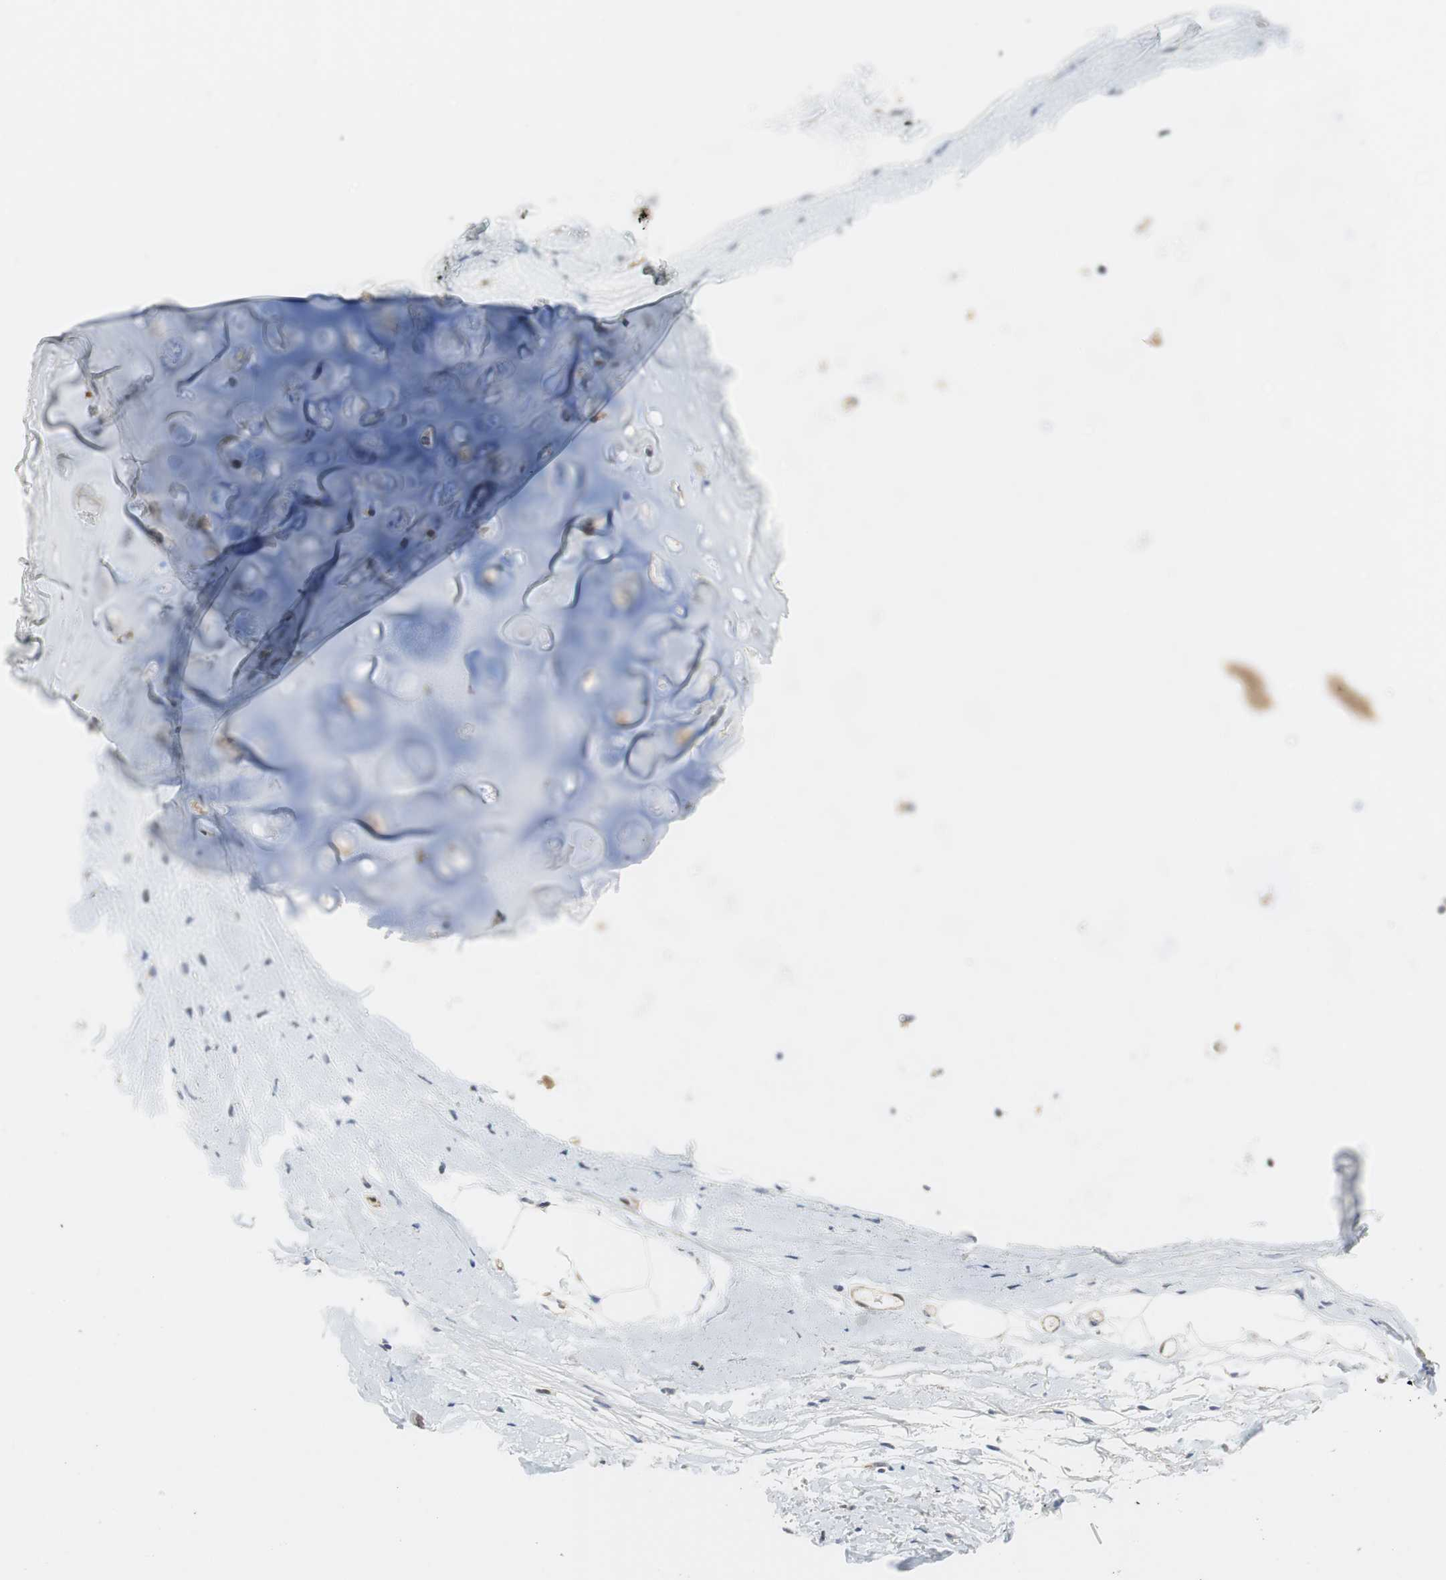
{"staining": {"intensity": "negative", "quantity": "none", "location": "none"}, "tissue": "adipose tissue", "cell_type": "Adipocytes", "image_type": "normal", "snomed": [{"axis": "morphology", "description": "Normal tissue, NOS"}, {"axis": "topography", "description": "Cartilage tissue"}, {"axis": "topography", "description": "Bronchus"}], "caption": "A high-resolution image shows immunohistochemistry (IHC) staining of benign adipose tissue, which displays no significant positivity in adipocytes.", "gene": "GSDMD", "patient": {"sex": "female", "age": 73}}